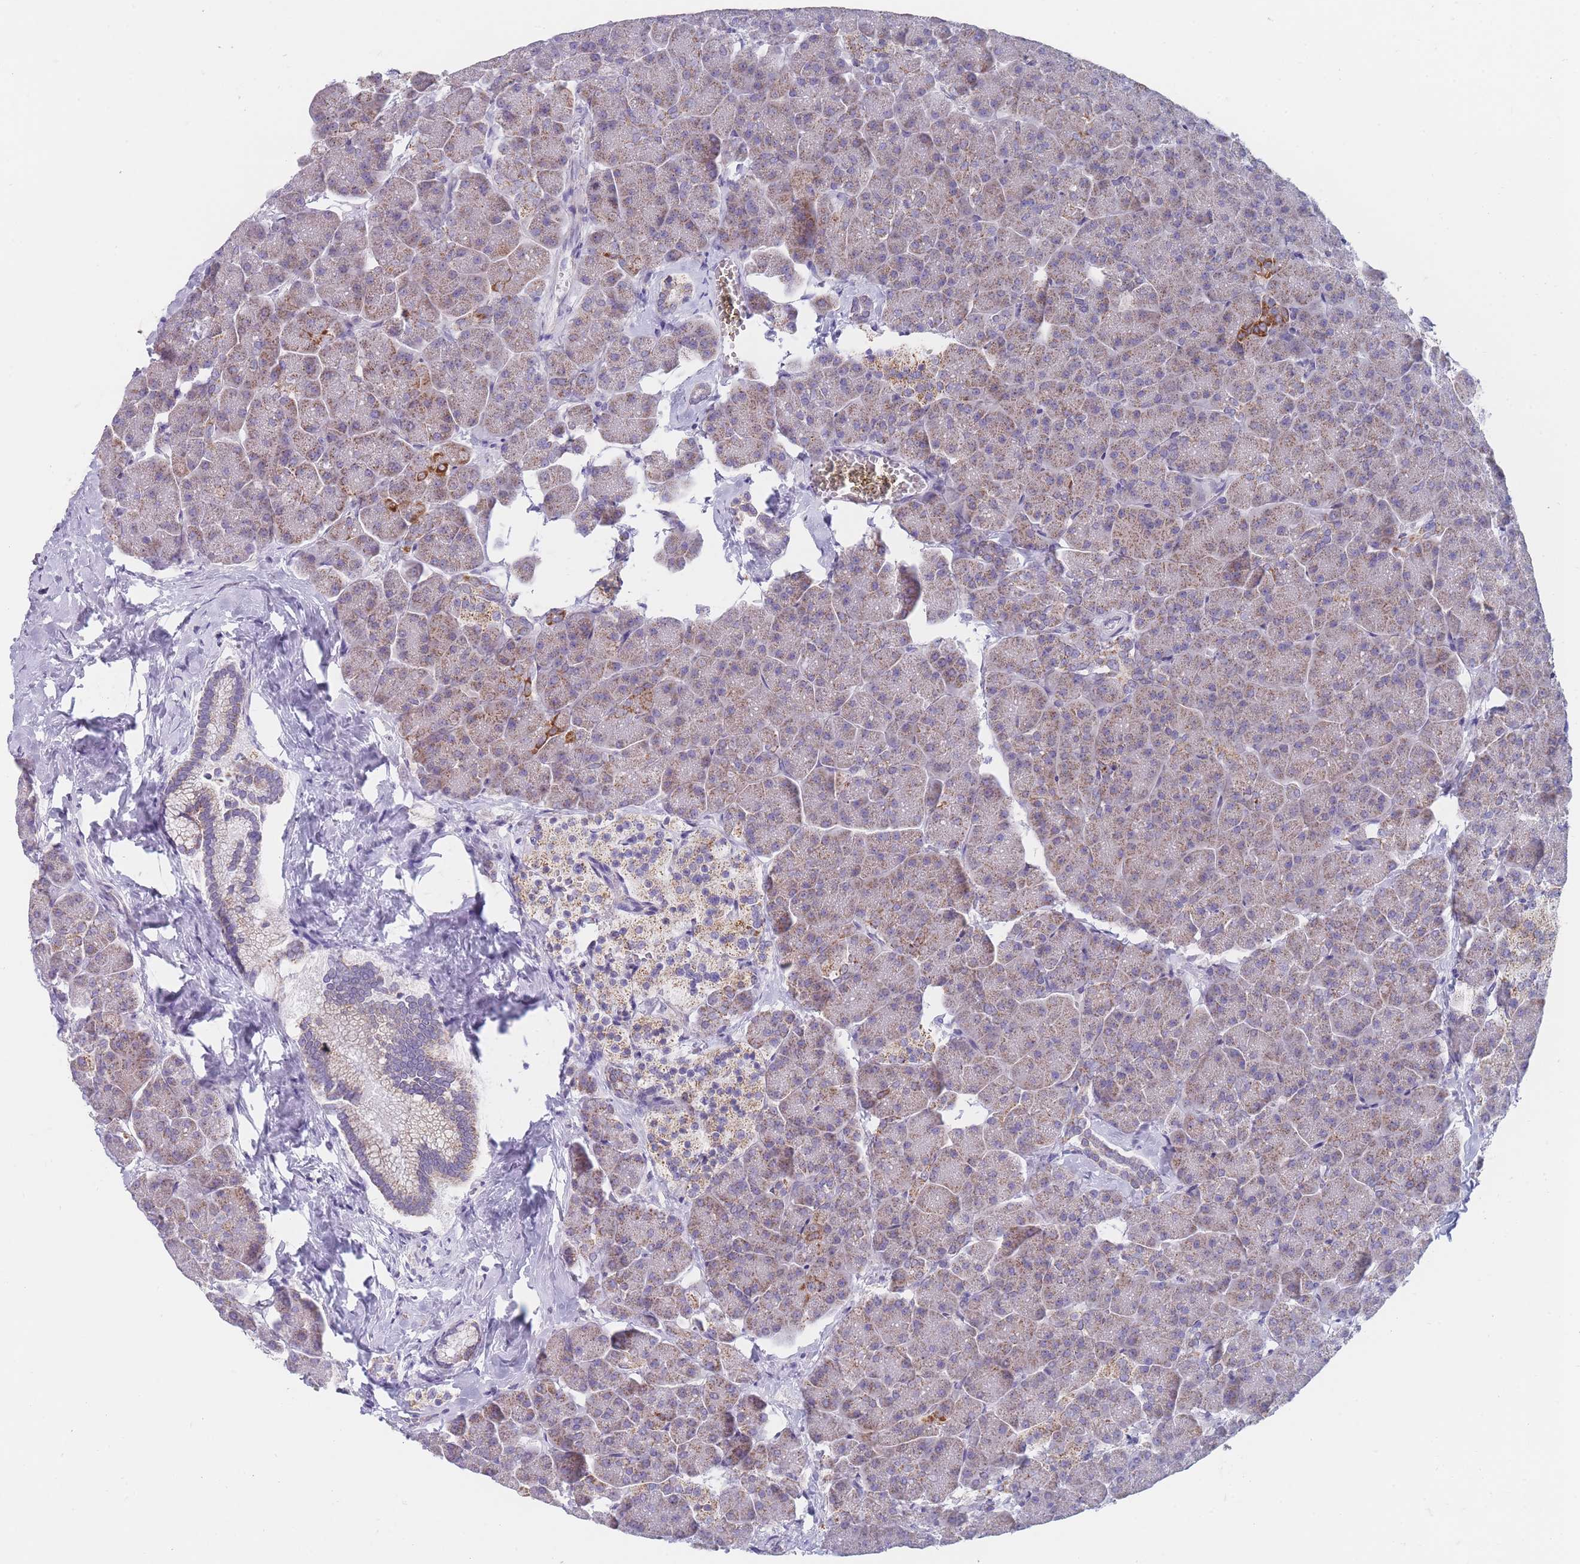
{"staining": {"intensity": "weak", "quantity": "25%-75%", "location": "cytoplasmic/membranous"}, "tissue": "pancreas", "cell_type": "Exocrine glandular cells", "image_type": "normal", "snomed": [{"axis": "morphology", "description": "Normal tissue, NOS"}, {"axis": "topography", "description": "Pancreas"}, {"axis": "topography", "description": "Peripheral nerve tissue"}], "caption": "This image demonstrates IHC staining of benign human pancreas, with low weak cytoplasmic/membranous expression in approximately 25%-75% of exocrine glandular cells.", "gene": "MRPS14", "patient": {"sex": "male", "age": 54}}